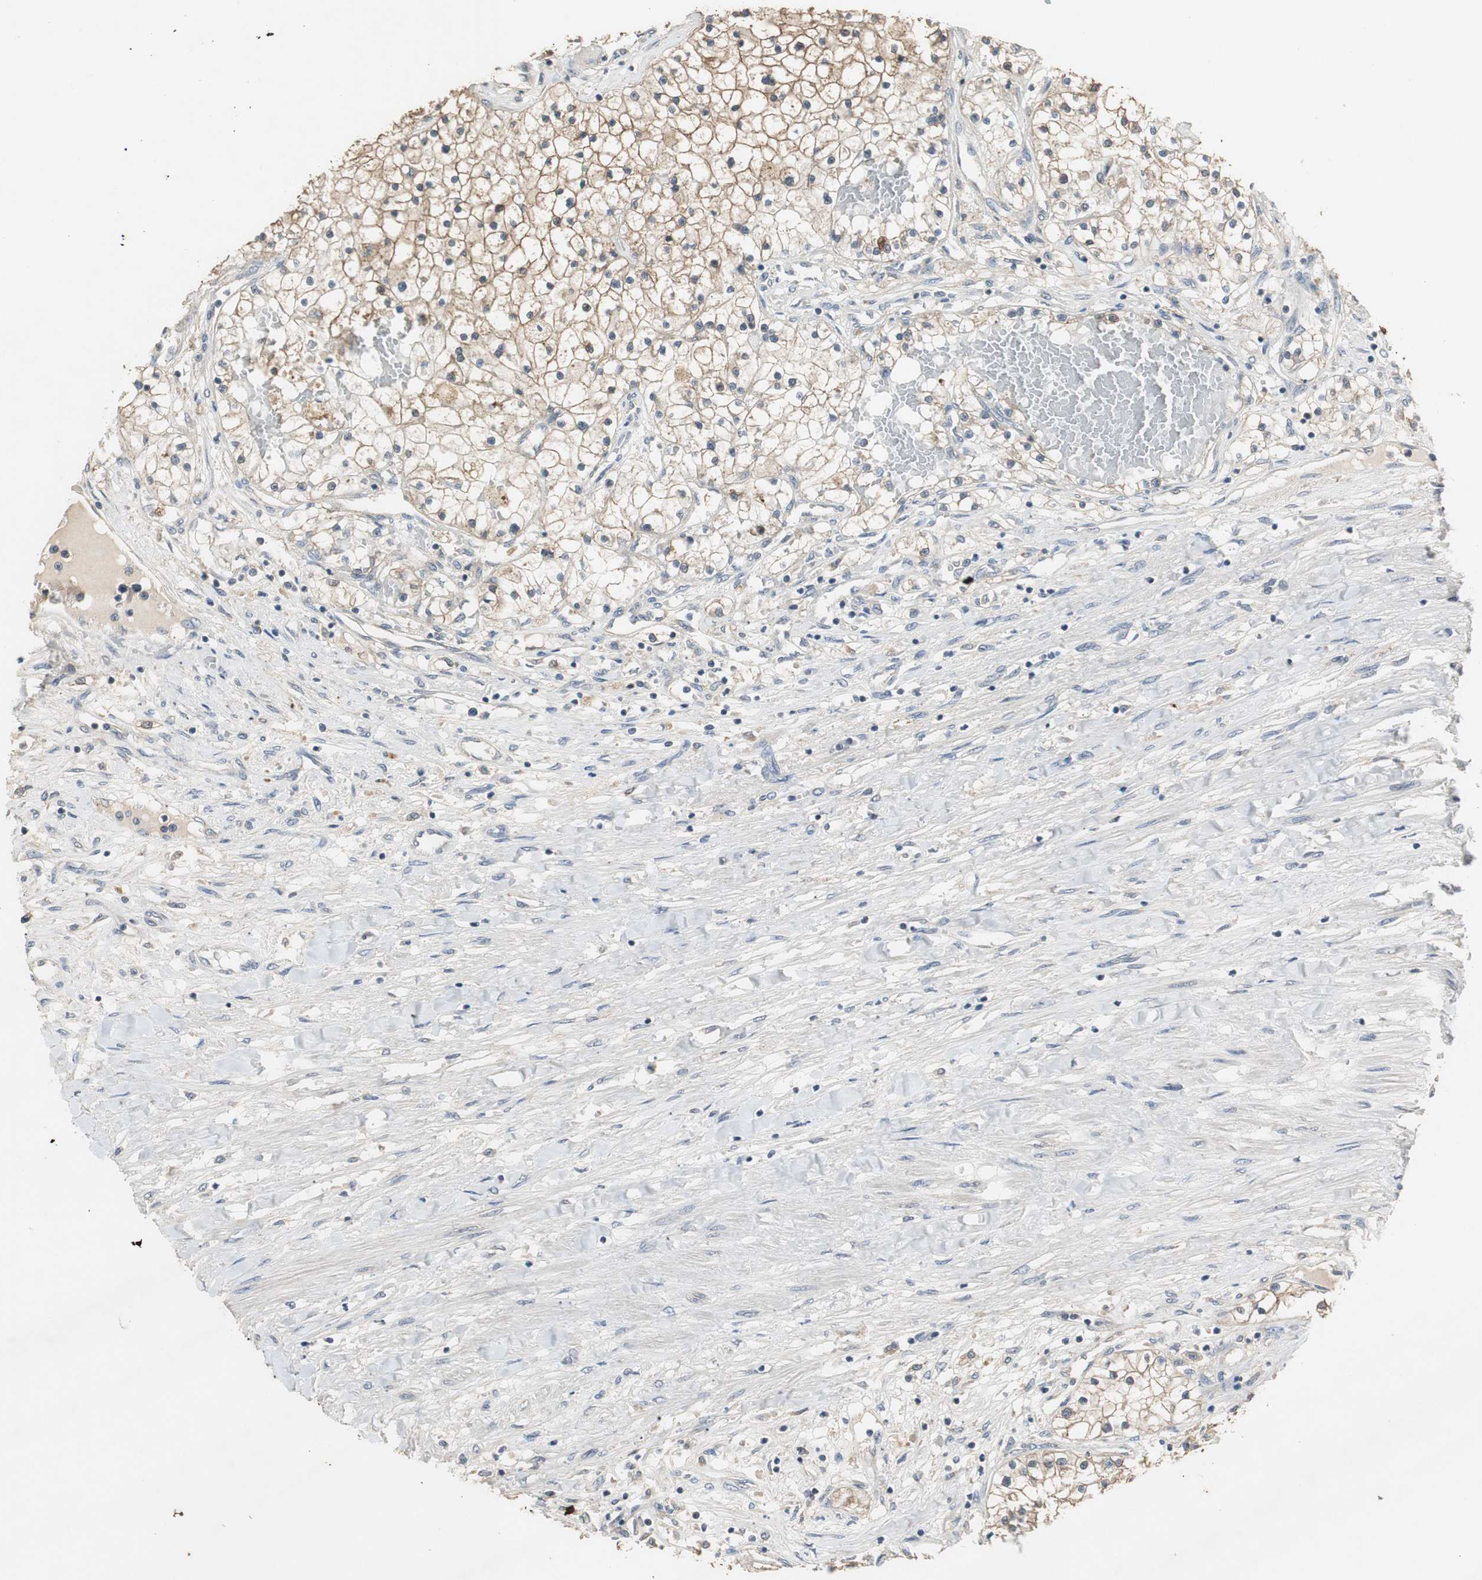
{"staining": {"intensity": "moderate", "quantity": ">75%", "location": "cytoplasmic/membranous"}, "tissue": "renal cancer", "cell_type": "Tumor cells", "image_type": "cancer", "snomed": [{"axis": "morphology", "description": "Adenocarcinoma, NOS"}, {"axis": "topography", "description": "Kidney"}], "caption": "Renal cancer was stained to show a protein in brown. There is medium levels of moderate cytoplasmic/membranous expression in about >75% of tumor cells.", "gene": "PTPRN2", "patient": {"sex": "male", "age": 68}}